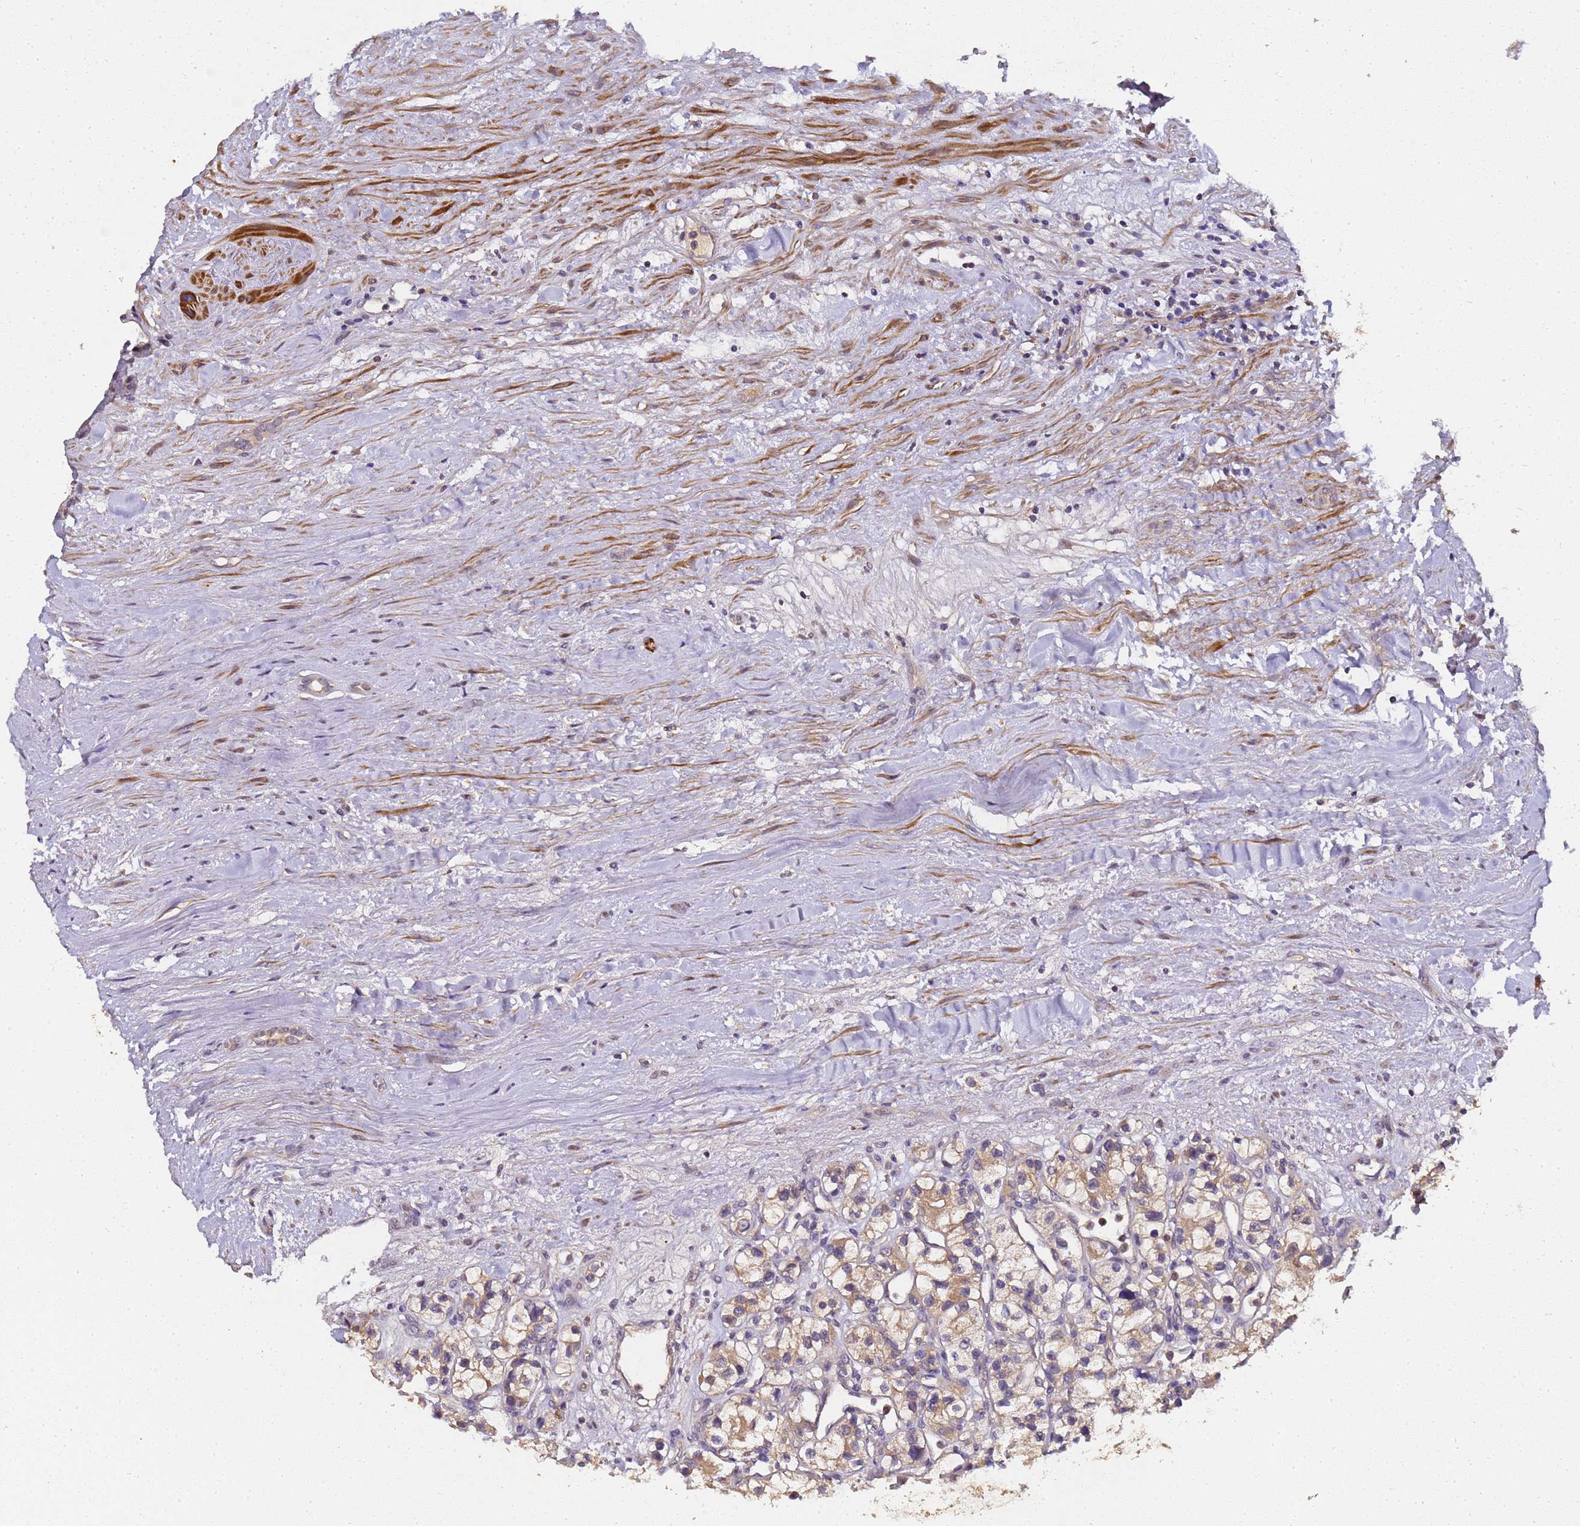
{"staining": {"intensity": "weak", "quantity": "<25%", "location": "cytoplasmic/membranous"}, "tissue": "renal cancer", "cell_type": "Tumor cells", "image_type": "cancer", "snomed": [{"axis": "morphology", "description": "Adenocarcinoma, NOS"}, {"axis": "topography", "description": "Kidney"}], "caption": "Histopathology image shows no significant protein expression in tumor cells of renal adenocarcinoma. (IHC, brightfield microscopy, high magnification).", "gene": "LGI4", "patient": {"sex": "female", "age": 57}}